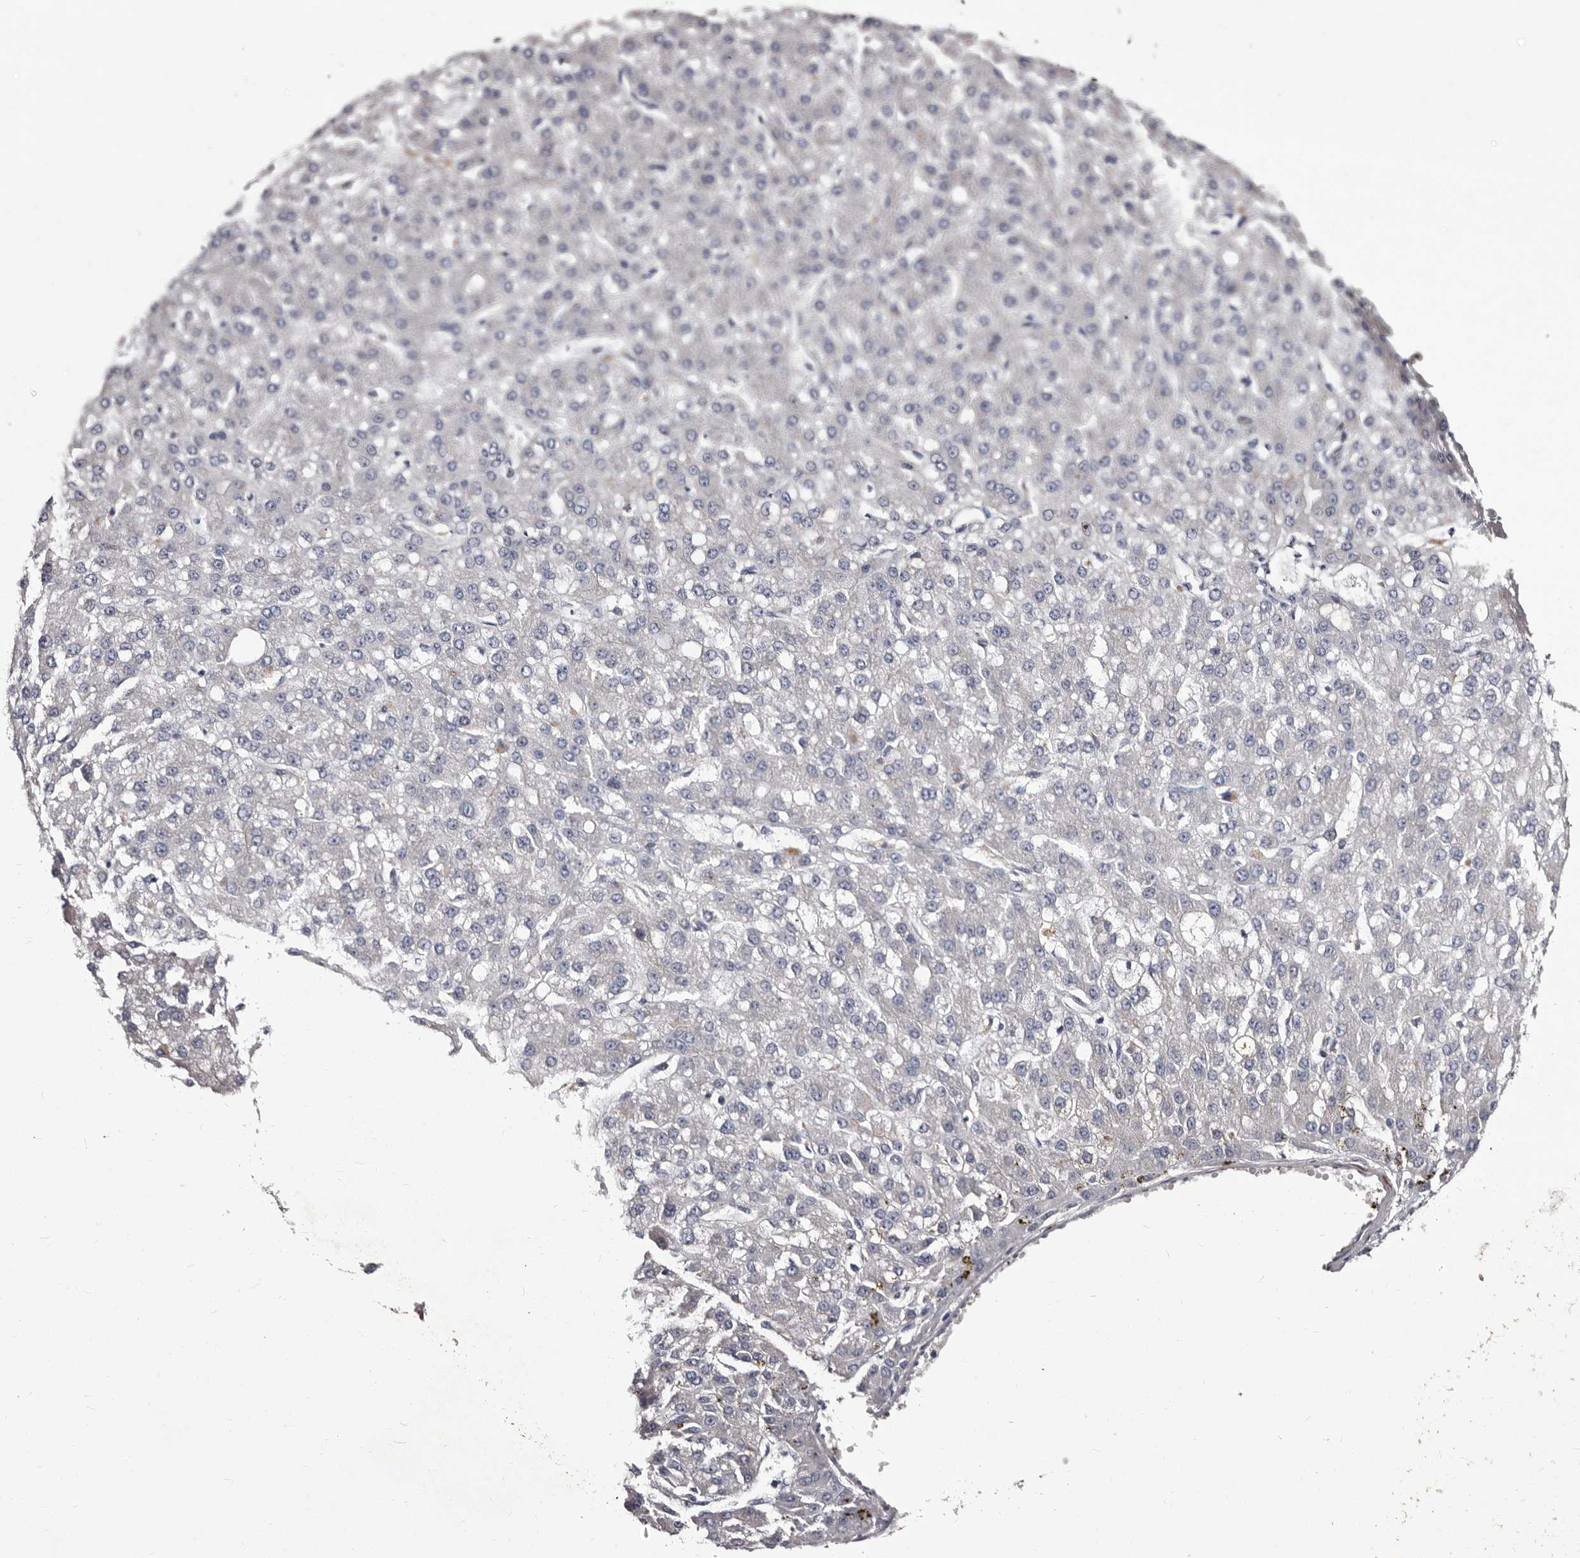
{"staining": {"intensity": "negative", "quantity": "none", "location": "none"}, "tissue": "liver cancer", "cell_type": "Tumor cells", "image_type": "cancer", "snomed": [{"axis": "morphology", "description": "Carcinoma, Hepatocellular, NOS"}, {"axis": "topography", "description": "Liver"}], "caption": "Protein analysis of liver cancer demonstrates no significant positivity in tumor cells.", "gene": "AUNIP", "patient": {"sex": "male", "age": 67}}